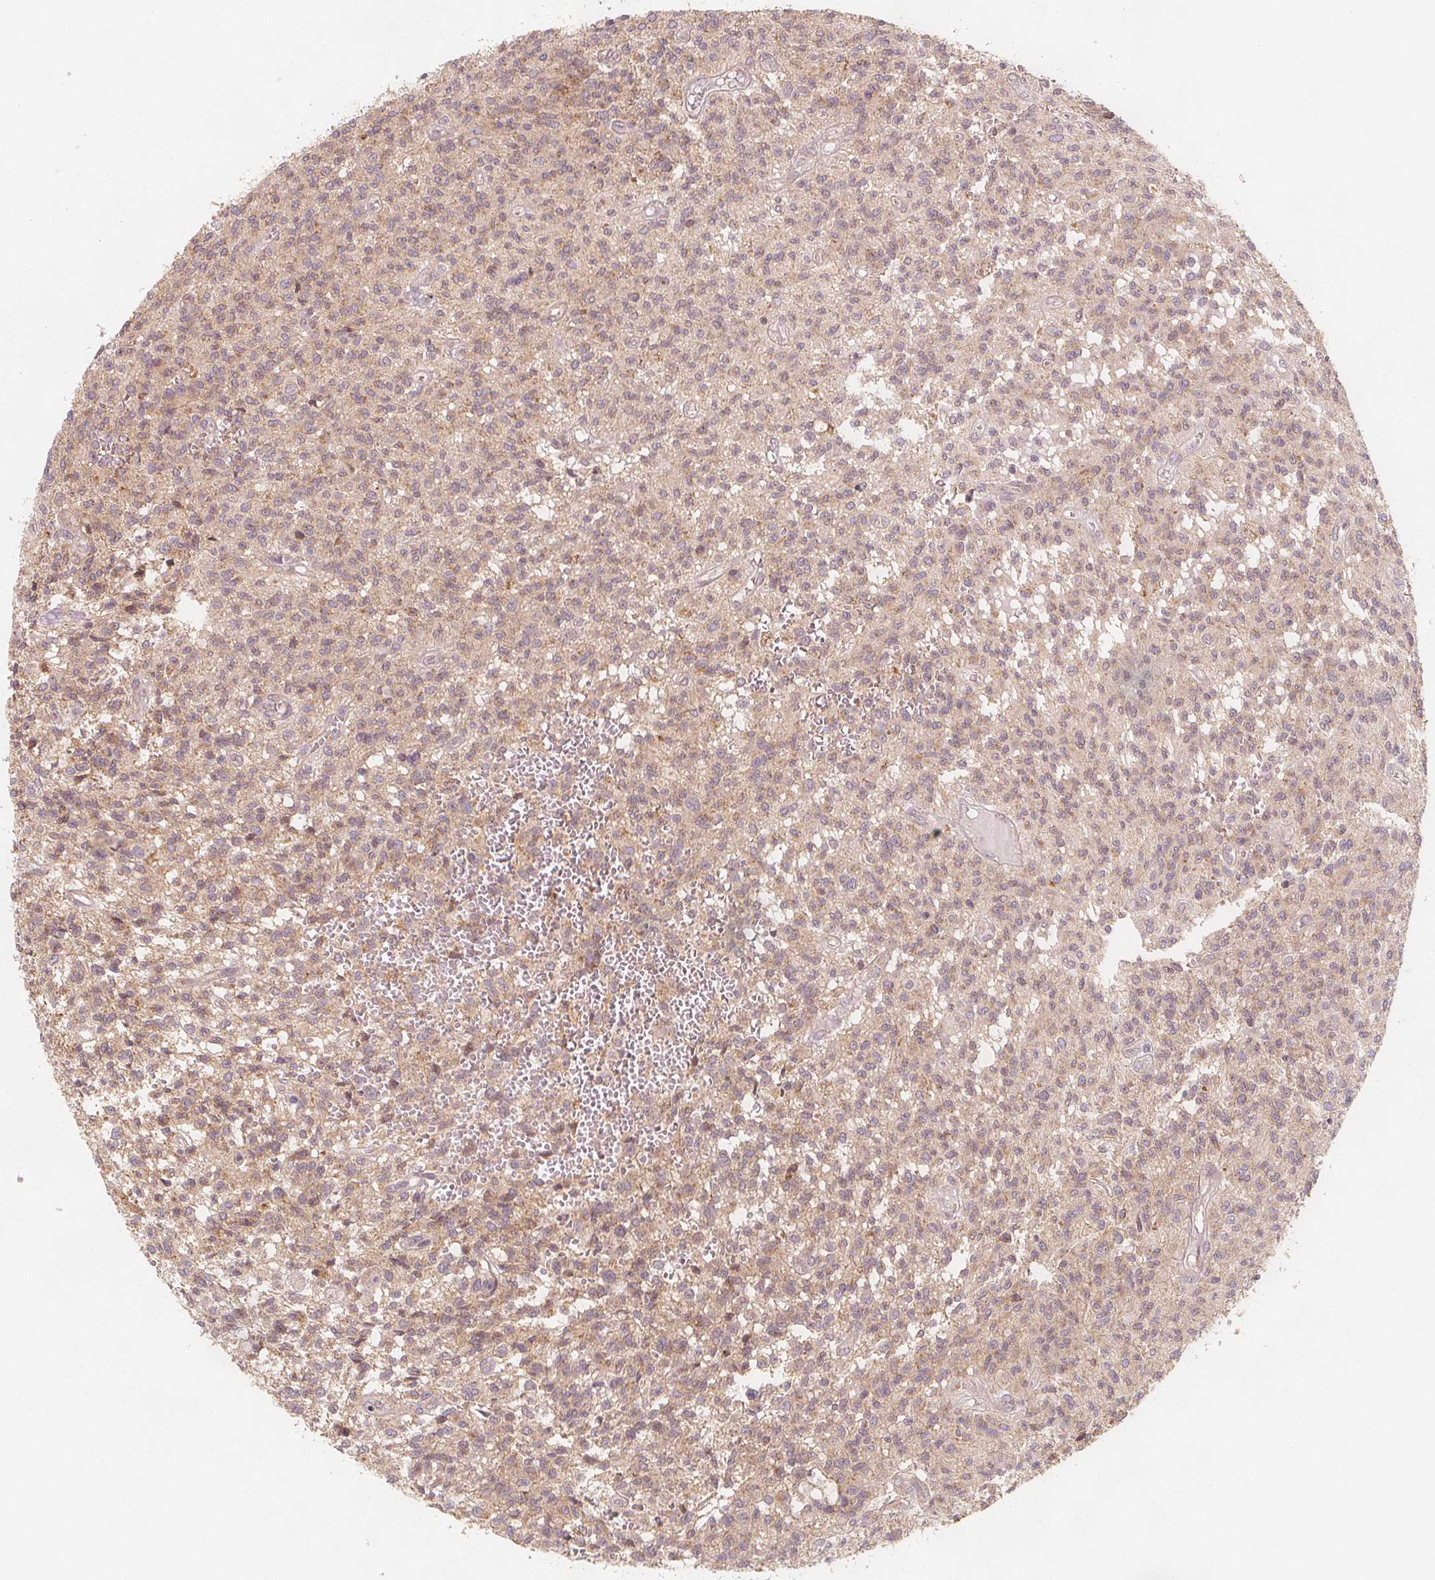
{"staining": {"intensity": "weak", "quantity": "25%-75%", "location": "cytoplasmic/membranous"}, "tissue": "glioma", "cell_type": "Tumor cells", "image_type": "cancer", "snomed": [{"axis": "morphology", "description": "Glioma, malignant, Low grade"}, {"axis": "topography", "description": "Brain"}], "caption": "Protein staining of malignant low-grade glioma tissue demonstrates weak cytoplasmic/membranous positivity in about 25%-75% of tumor cells. (DAB (3,3'-diaminobenzidine) IHC with brightfield microscopy, high magnification).", "gene": "NCSTN", "patient": {"sex": "male", "age": 64}}